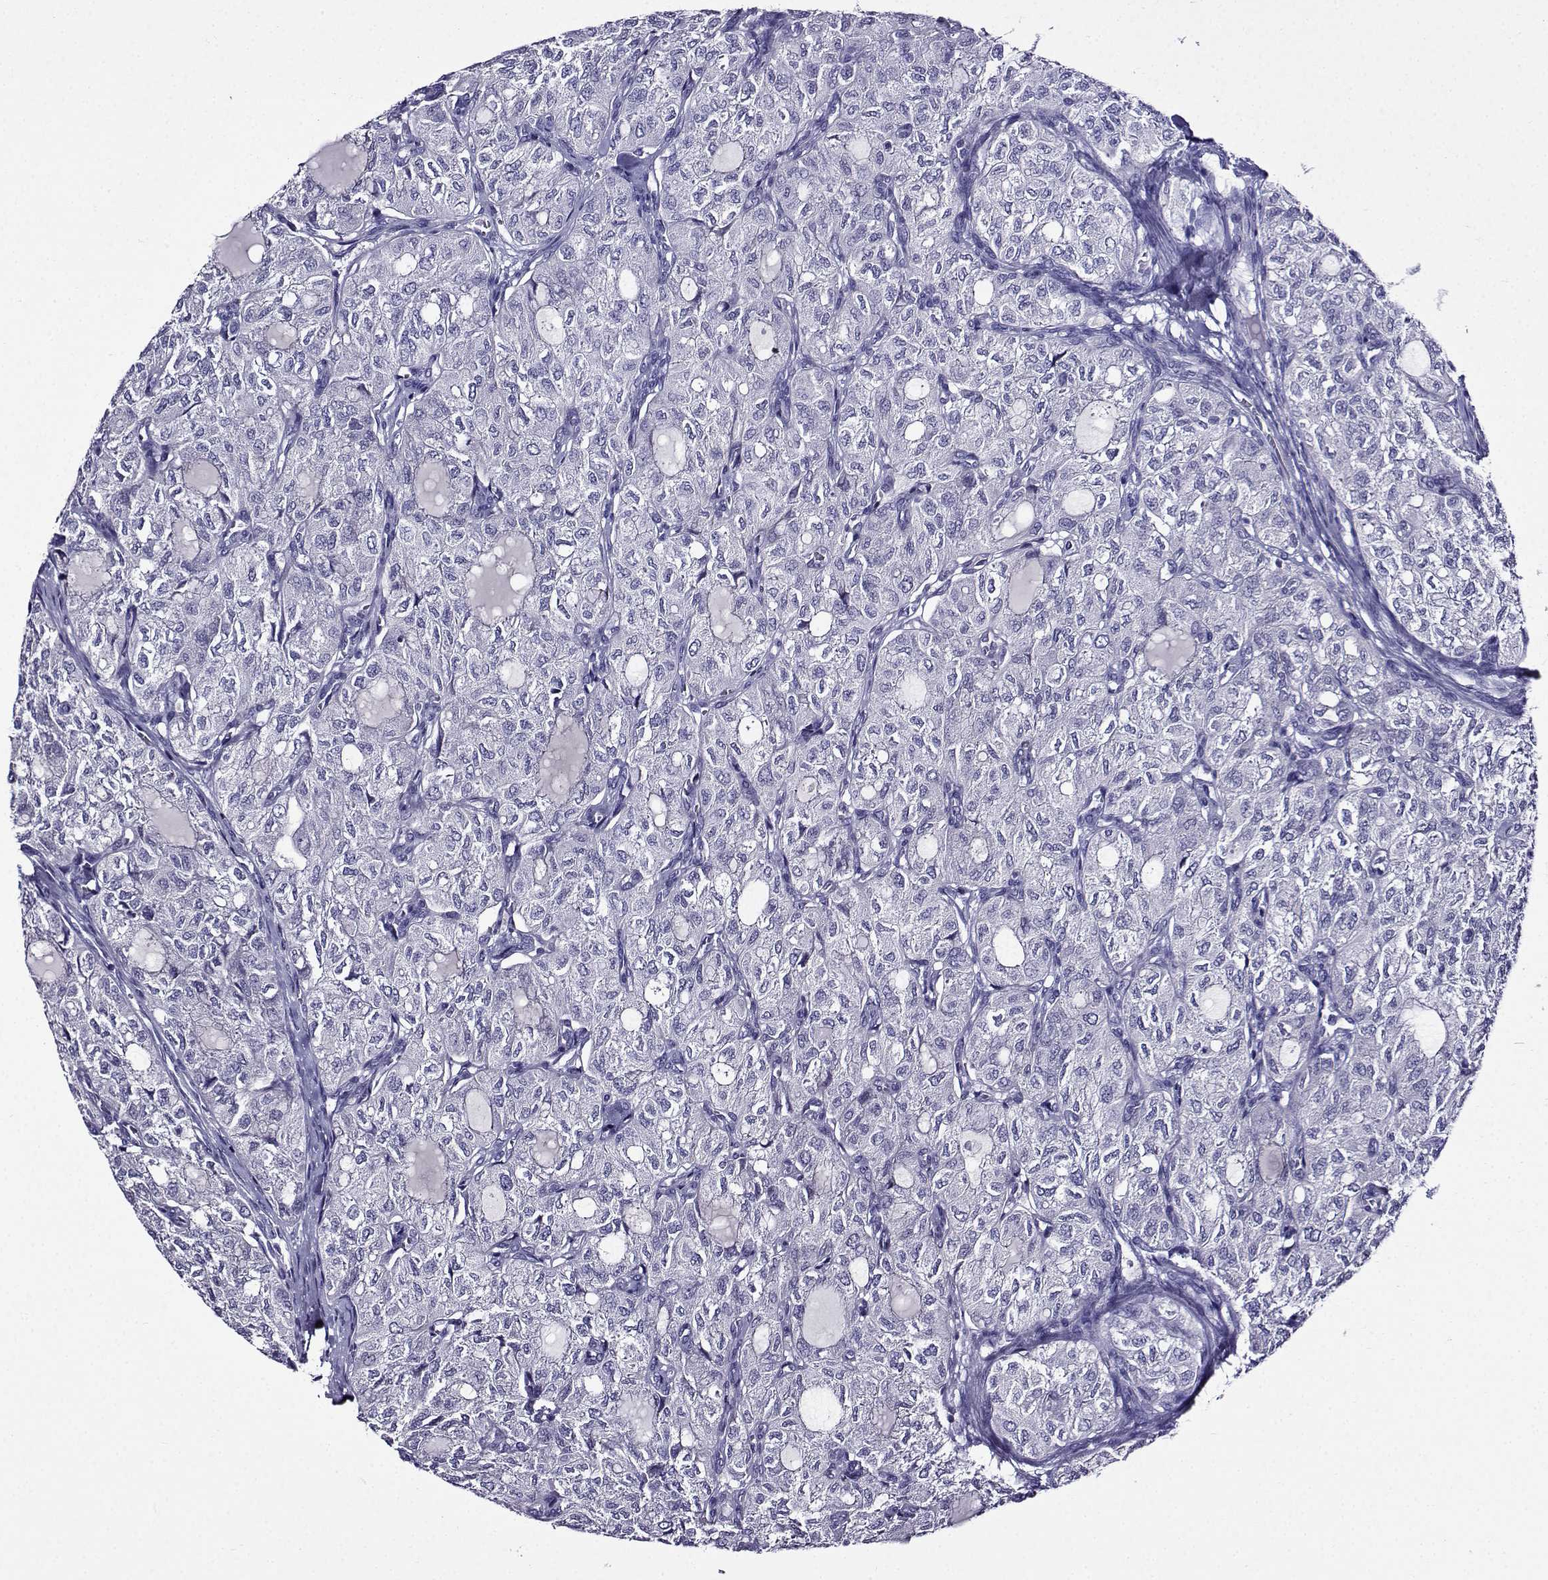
{"staining": {"intensity": "negative", "quantity": "none", "location": "none"}, "tissue": "thyroid cancer", "cell_type": "Tumor cells", "image_type": "cancer", "snomed": [{"axis": "morphology", "description": "Follicular adenoma carcinoma, NOS"}, {"axis": "topography", "description": "Thyroid gland"}], "caption": "This is a histopathology image of immunohistochemistry (IHC) staining of thyroid cancer, which shows no expression in tumor cells.", "gene": "TMEM266", "patient": {"sex": "male", "age": 75}}